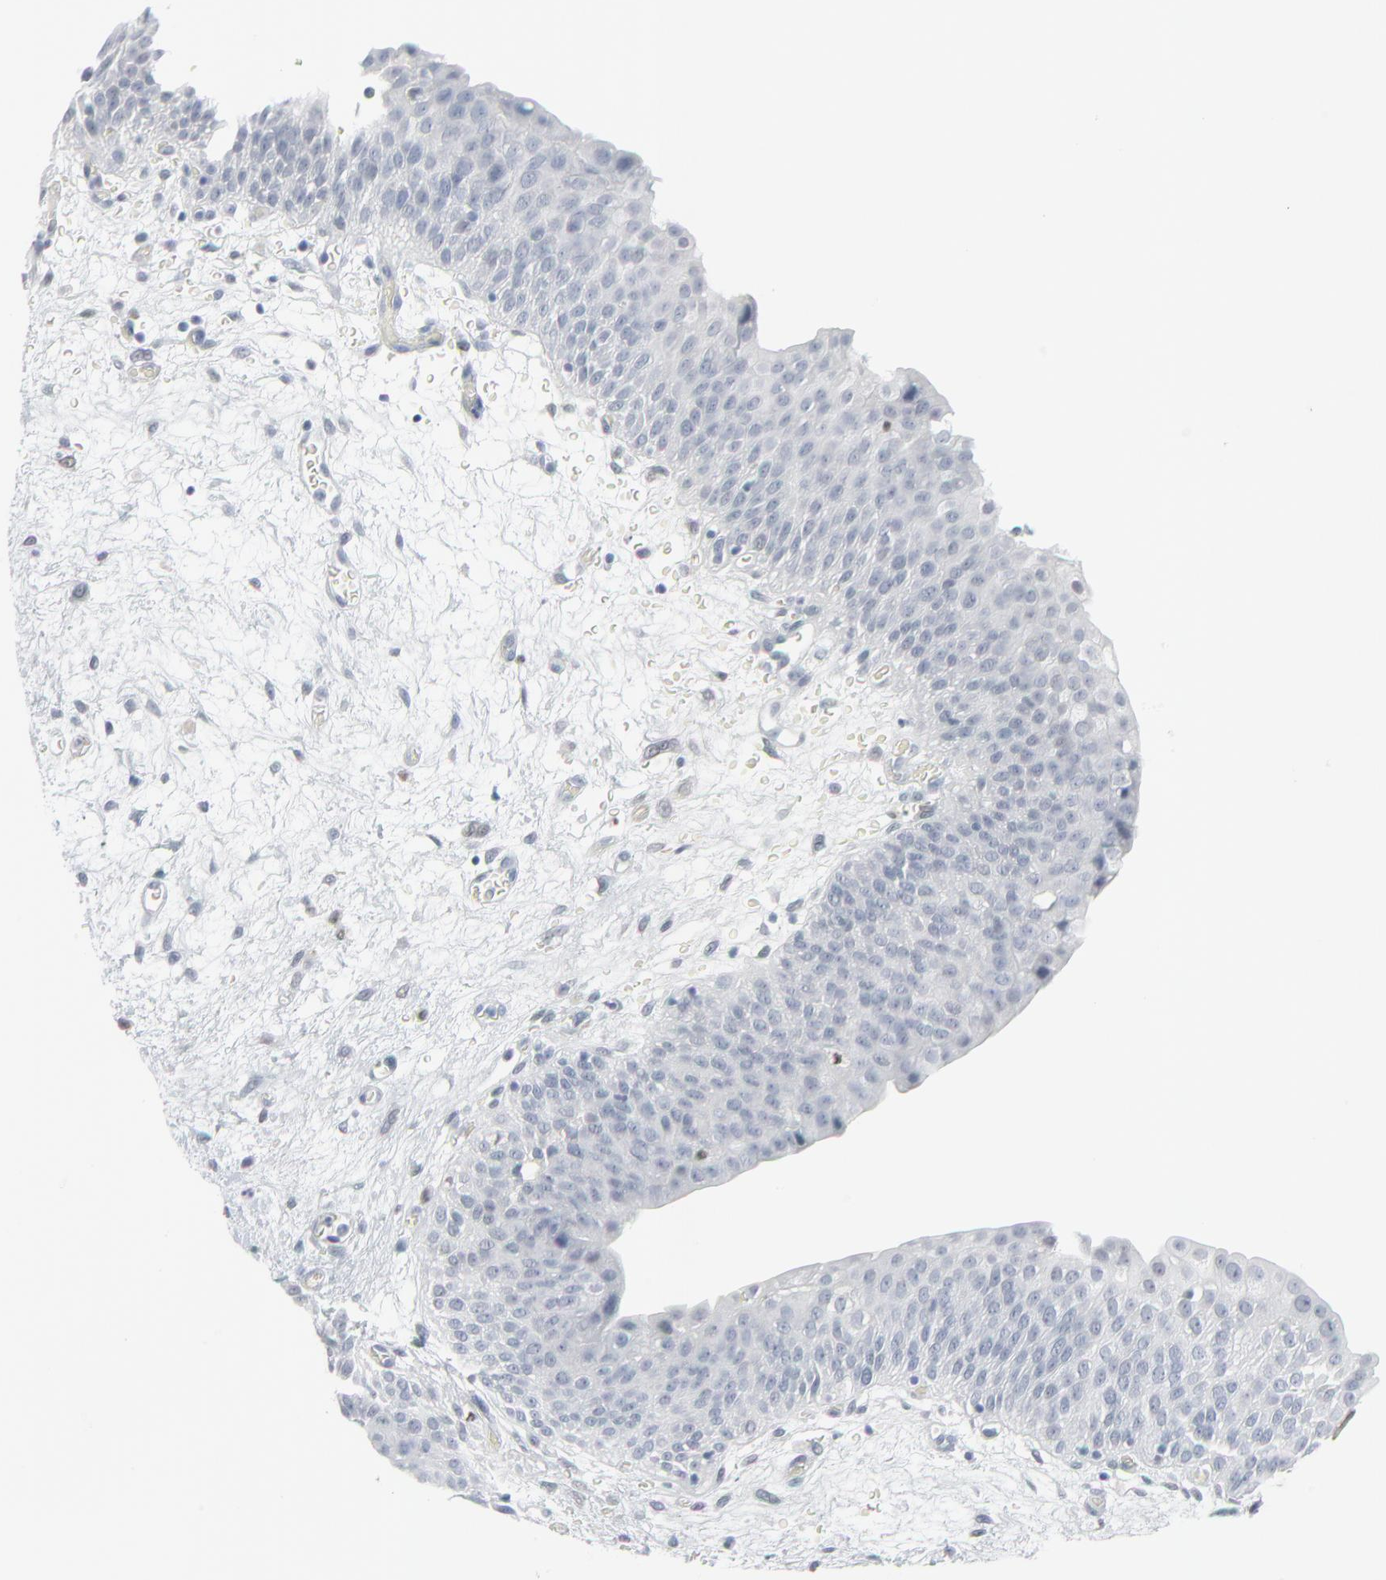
{"staining": {"intensity": "negative", "quantity": "none", "location": "none"}, "tissue": "urinary bladder", "cell_type": "Urothelial cells", "image_type": "normal", "snomed": [{"axis": "morphology", "description": "Normal tissue, NOS"}, {"axis": "topography", "description": "Urinary bladder"}], "caption": "Immunohistochemistry (IHC) histopathology image of unremarkable urinary bladder: human urinary bladder stained with DAB exhibits no significant protein positivity in urothelial cells. The staining is performed using DAB (3,3'-diaminobenzidine) brown chromogen with nuclei counter-stained in using hematoxylin.", "gene": "MITF", "patient": {"sex": "female", "age": 55}}